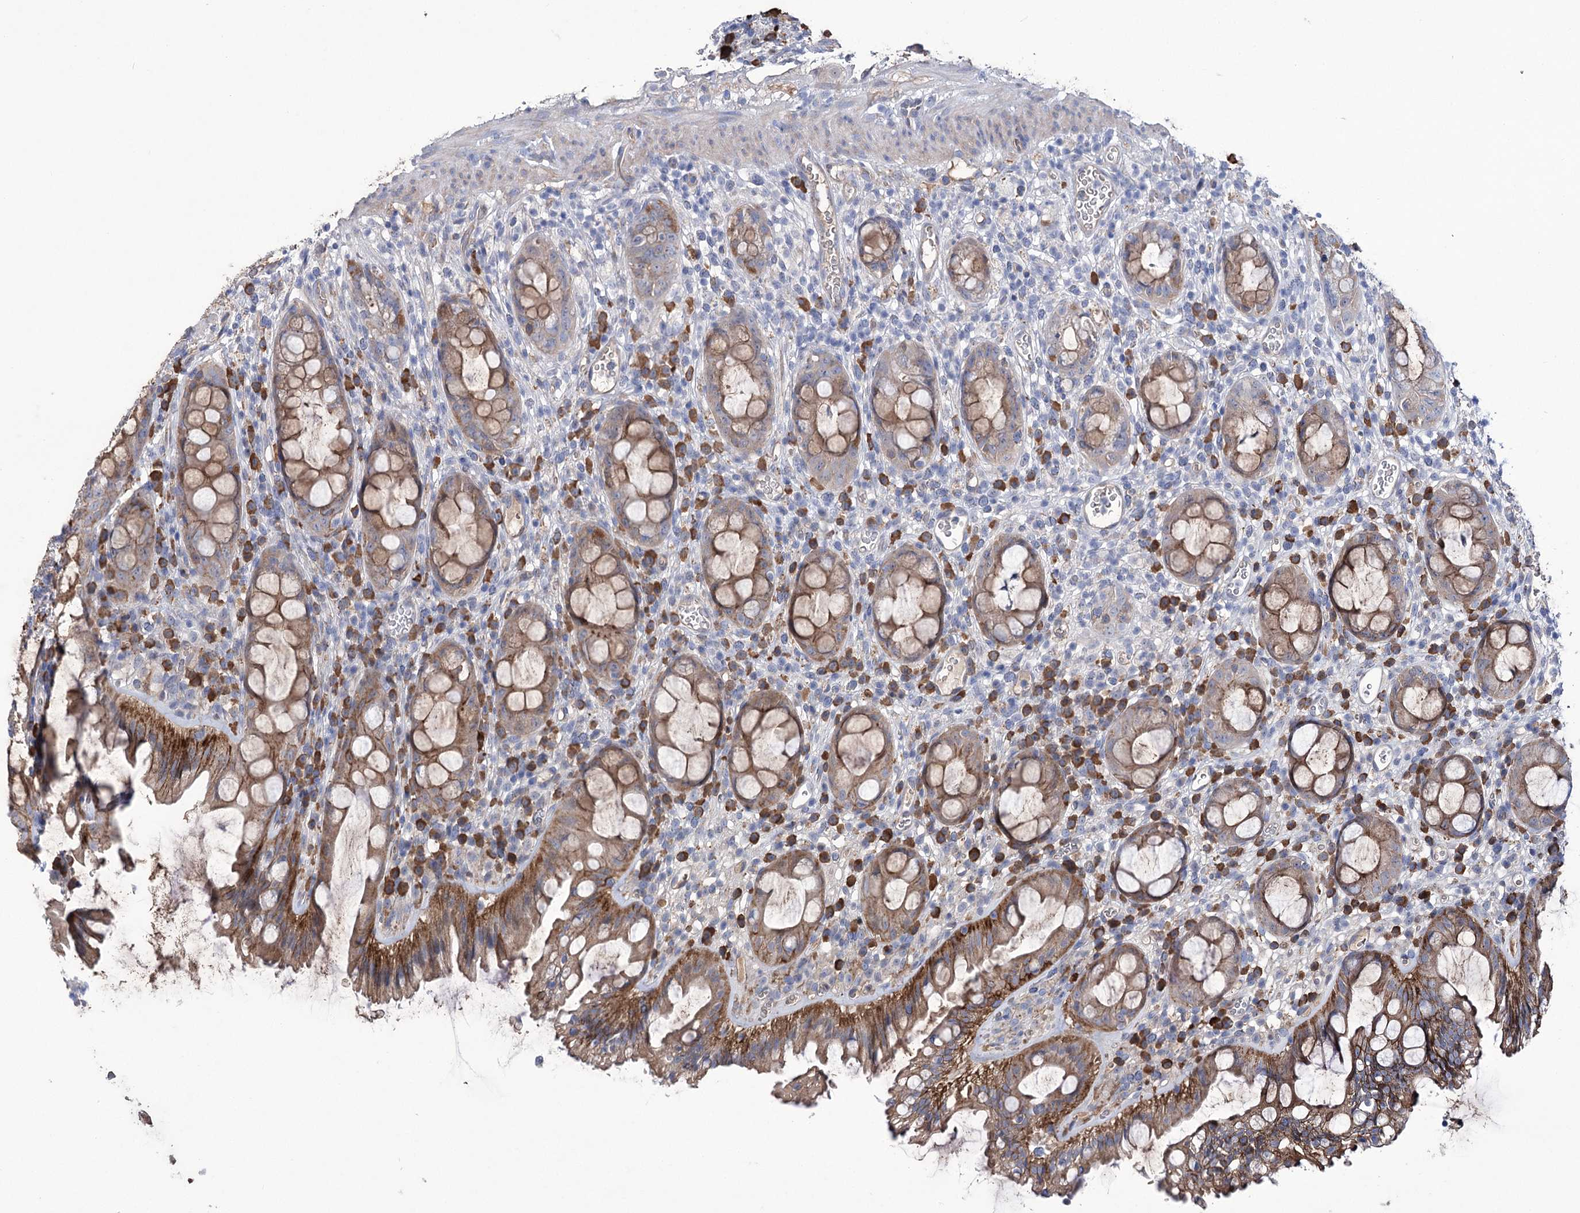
{"staining": {"intensity": "moderate", "quantity": ">75%", "location": "cytoplasmic/membranous"}, "tissue": "rectum", "cell_type": "Glandular cells", "image_type": "normal", "snomed": [{"axis": "morphology", "description": "Normal tissue, NOS"}, {"axis": "topography", "description": "Rectum"}], "caption": "An immunohistochemistry image of normal tissue is shown. Protein staining in brown labels moderate cytoplasmic/membranous positivity in rectum within glandular cells.", "gene": "CEP164", "patient": {"sex": "female", "age": 57}}